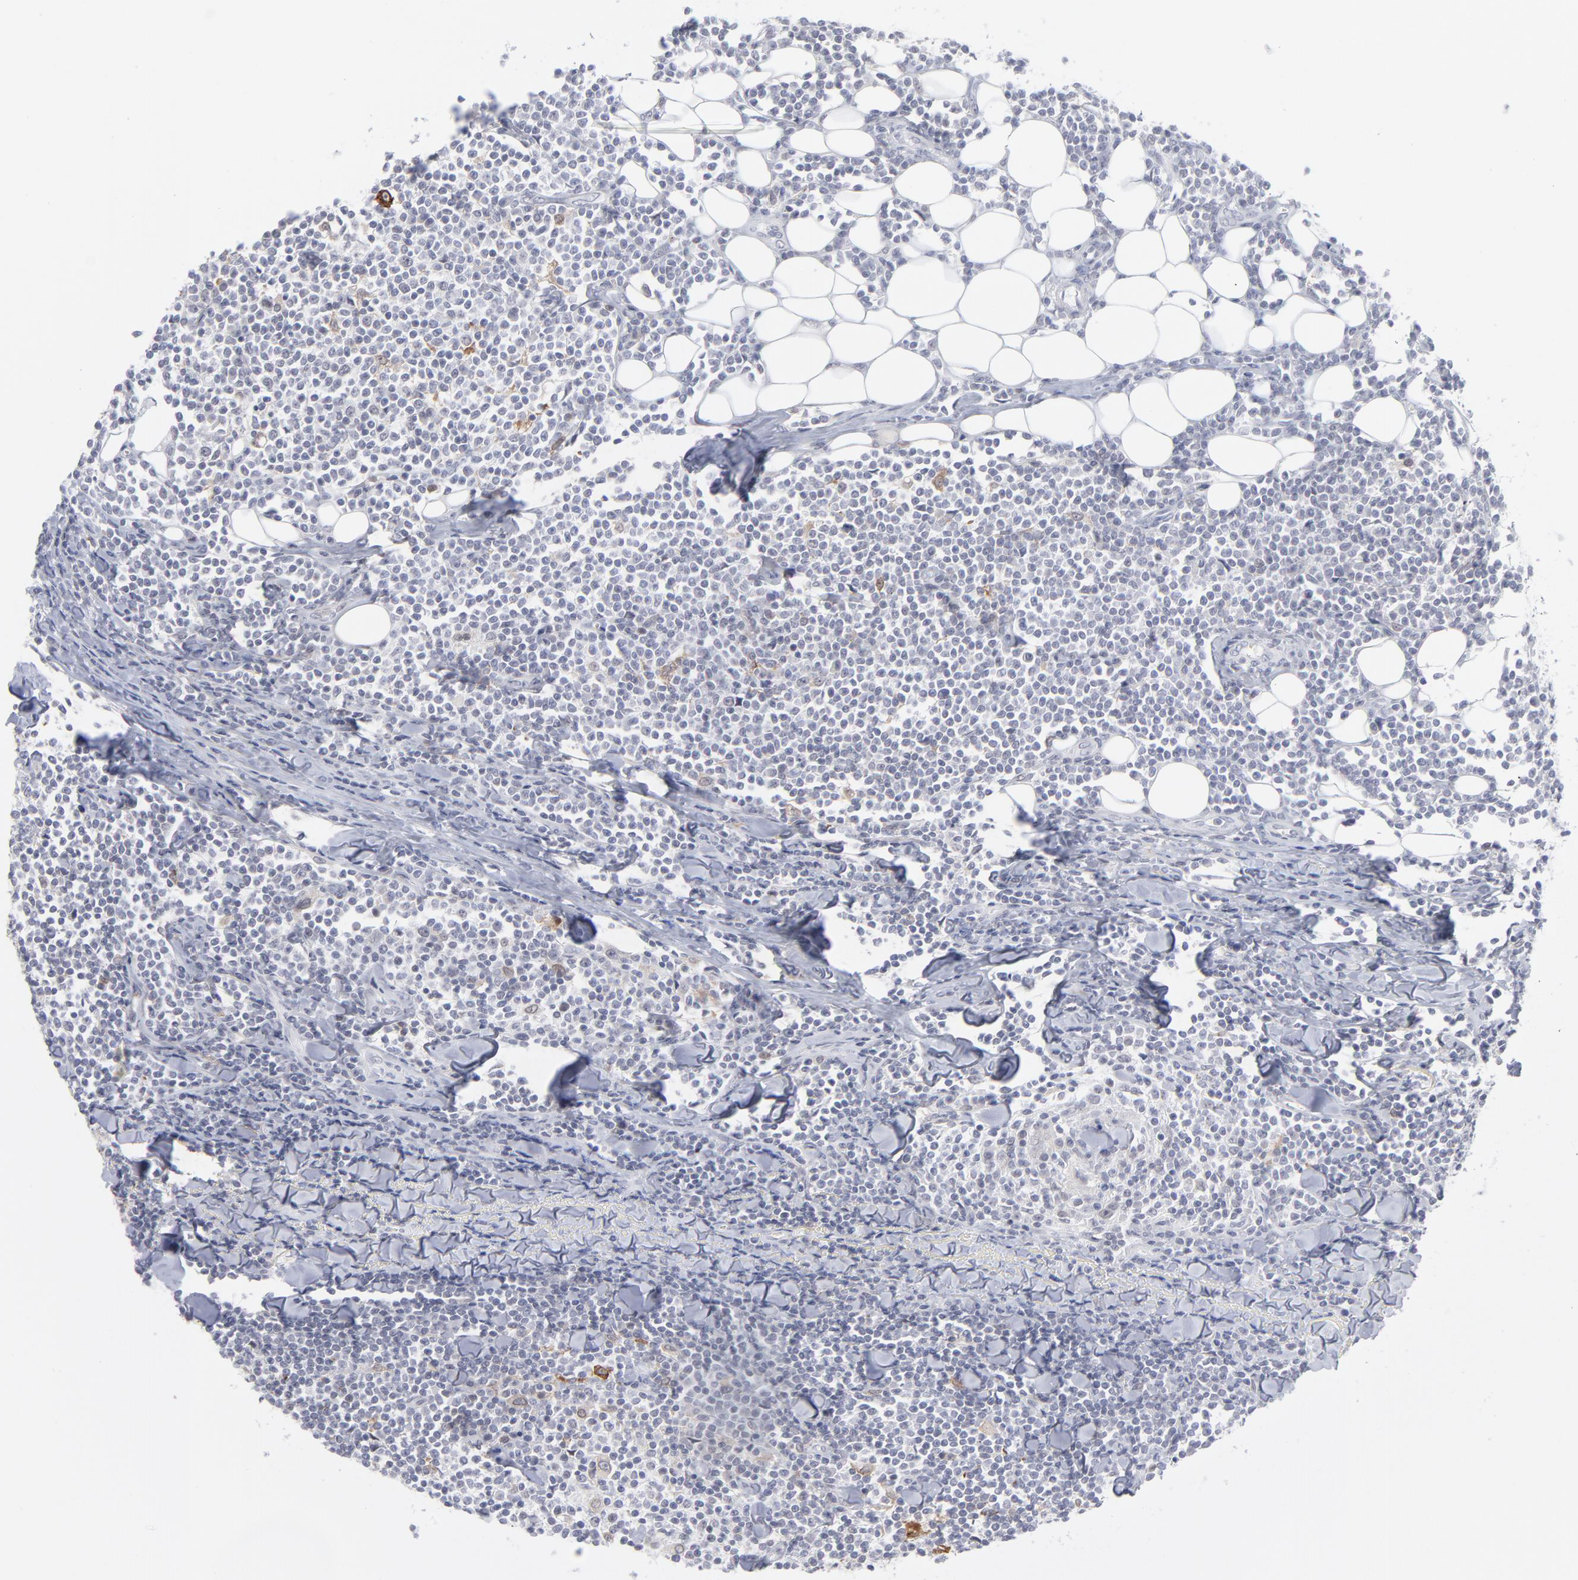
{"staining": {"intensity": "negative", "quantity": "none", "location": "none"}, "tissue": "lymphoma", "cell_type": "Tumor cells", "image_type": "cancer", "snomed": [{"axis": "morphology", "description": "Malignant lymphoma, non-Hodgkin's type, Low grade"}, {"axis": "topography", "description": "Soft tissue"}], "caption": "This is an immunohistochemistry (IHC) image of human malignant lymphoma, non-Hodgkin's type (low-grade). There is no expression in tumor cells.", "gene": "CCR2", "patient": {"sex": "male", "age": 92}}